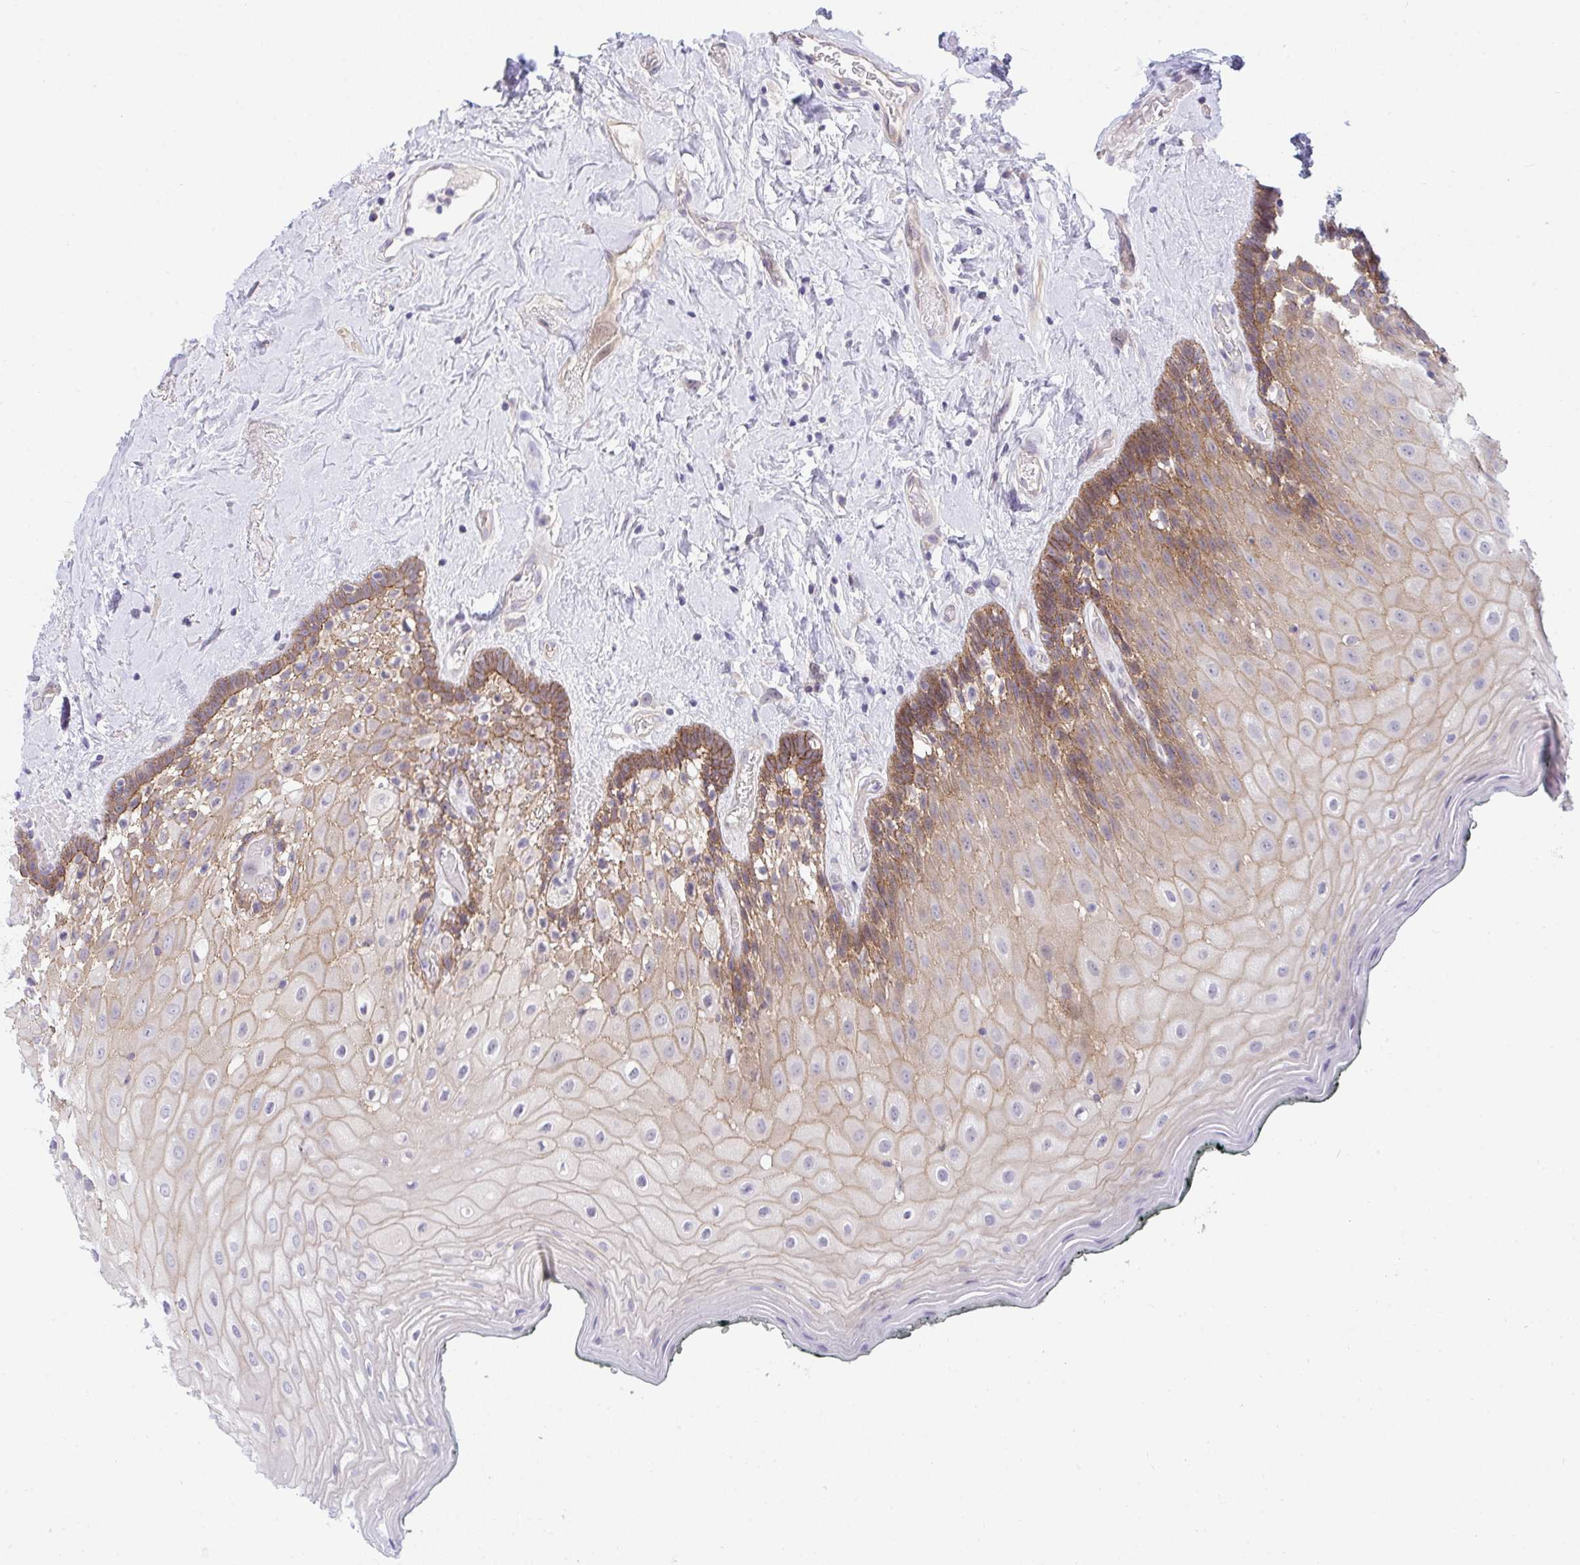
{"staining": {"intensity": "moderate", "quantity": ">75%", "location": "cytoplasmic/membranous"}, "tissue": "oral mucosa", "cell_type": "Squamous epithelial cells", "image_type": "normal", "snomed": [{"axis": "morphology", "description": "Normal tissue, NOS"}, {"axis": "morphology", "description": "Squamous cell carcinoma, NOS"}, {"axis": "topography", "description": "Oral tissue"}, {"axis": "topography", "description": "Head-Neck"}], "caption": "Immunohistochemical staining of benign human oral mucosa shows >75% levels of moderate cytoplasmic/membranous protein staining in about >75% of squamous epithelial cells.", "gene": "HOXD12", "patient": {"sex": "male", "age": 64}}